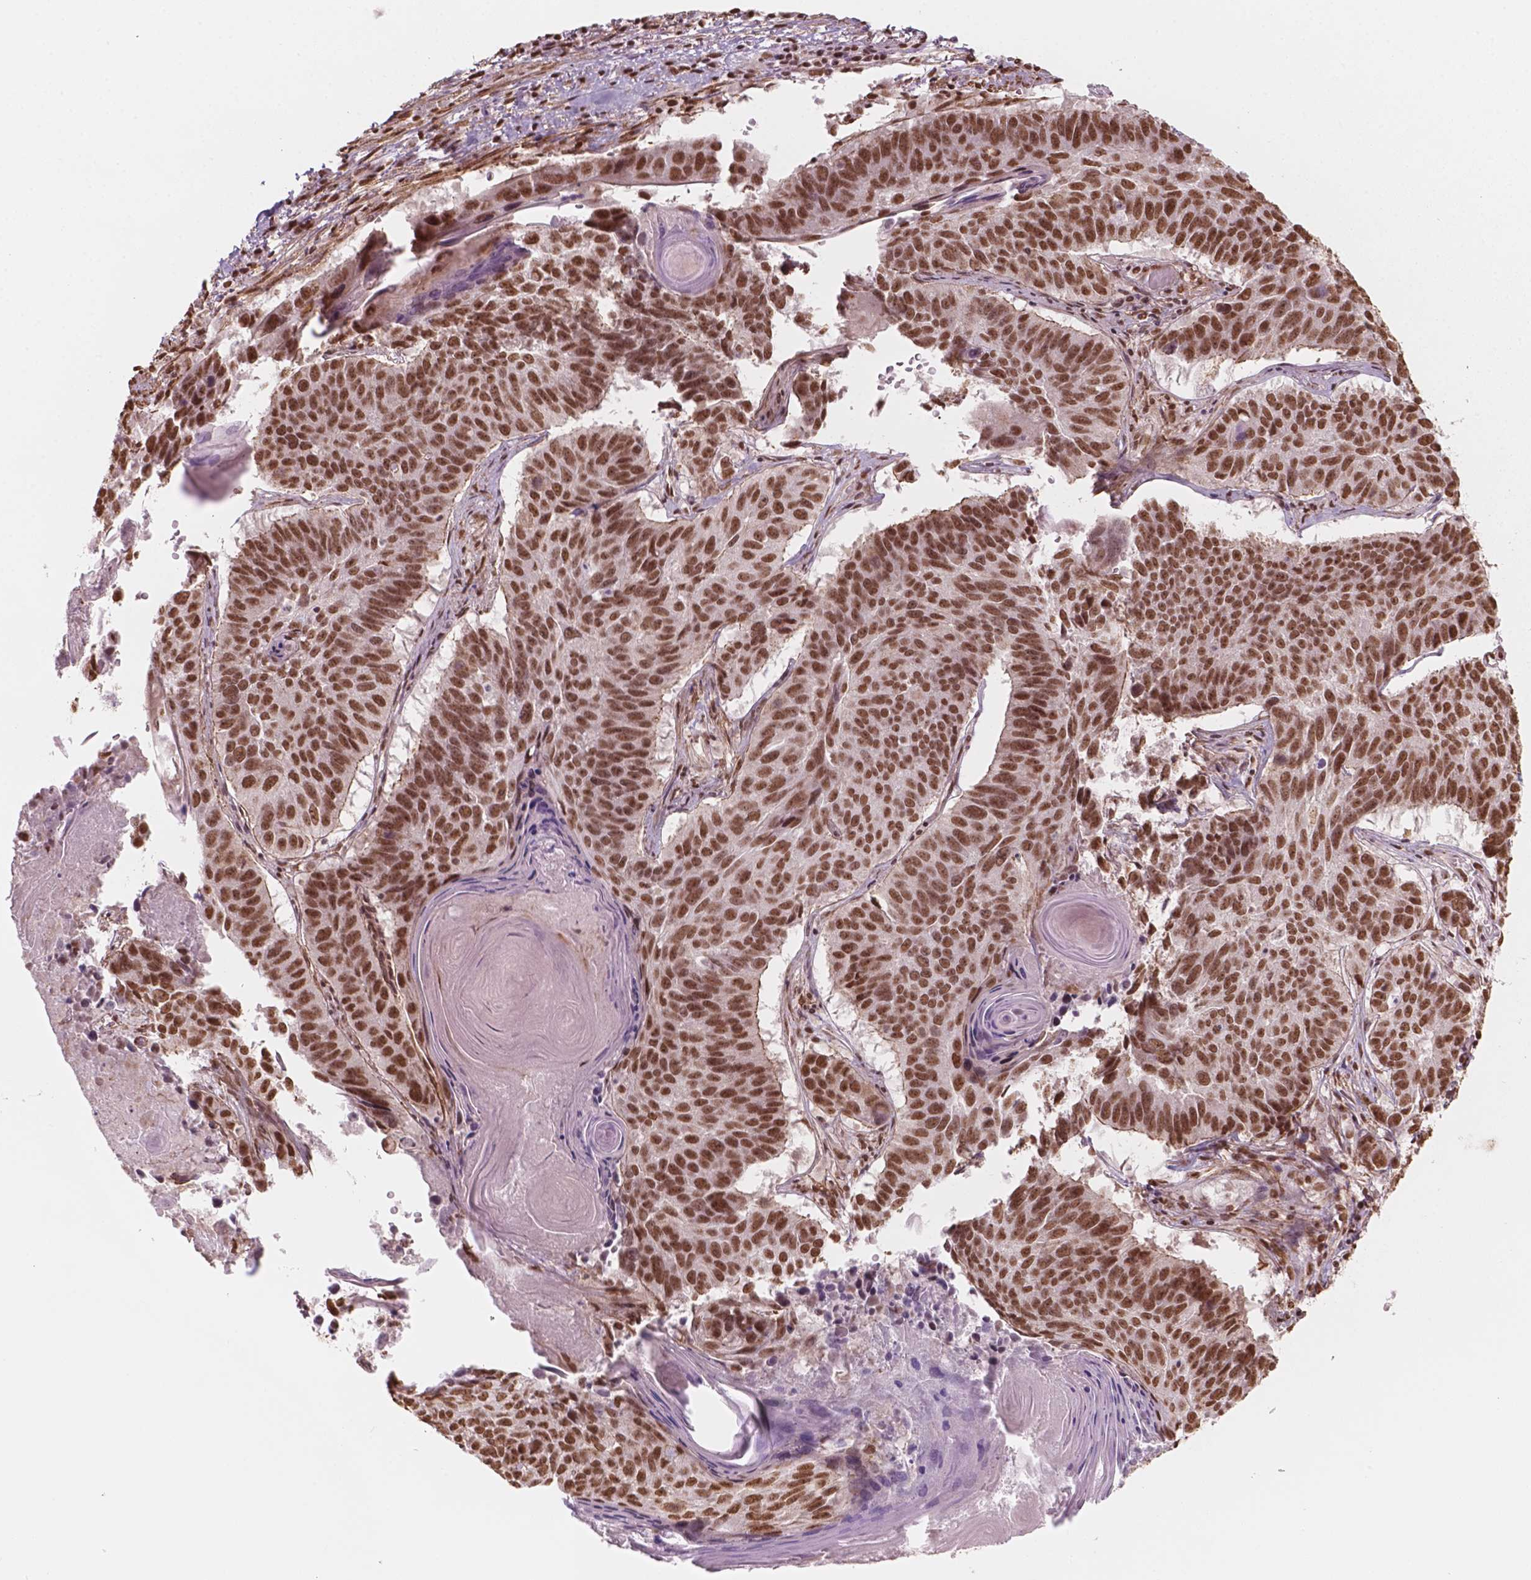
{"staining": {"intensity": "moderate", "quantity": ">75%", "location": "nuclear"}, "tissue": "lung cancer", "cell_type": "Tumor cells", "image_type": "cancer", "snomed": [{"axis": "morphology", "description": "Squamous cell carcinoma, NOS"}, {"axis": "topography", "description": "Lung"}], "caption": "An image showing moderate nuclear positivity in approximately >75% of tumor cells in squamous cell carcinoma (lung), as visualized by brown immunohistochemical staining.", "gene": "GTF3C5", "patient": {"sex": "male", "age": 73}}